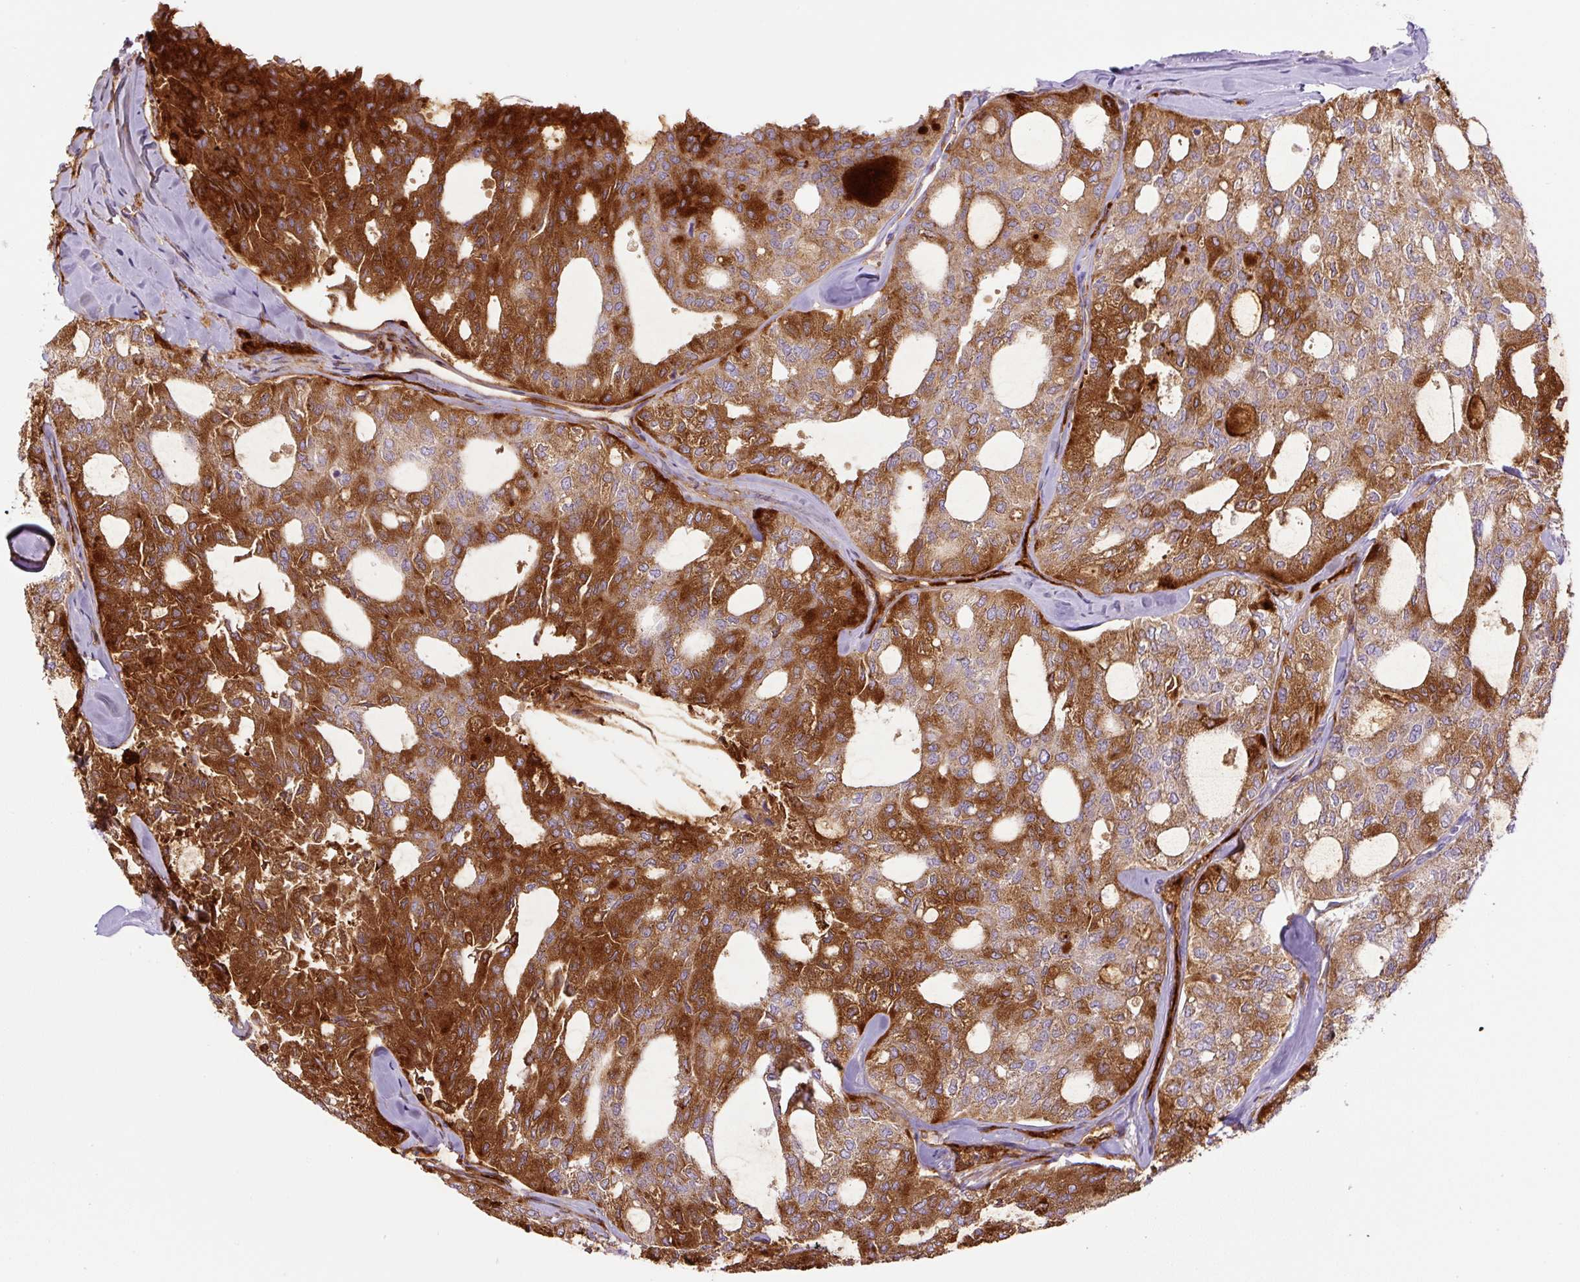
{"staining": {"intensity": "strong", "quantity": ">75%", "location": "cytoplasmic/membranous"}, "tissue": "thyroid cancer", "cell_type": "Tumor cells", "image_type": "cancer", "snomed": [{"axis": "morphology", "description": "Follicular adenoma carcinoma, NOS"}, {"axis": "topography", "description": "Thyroid gland"}], "caption": "Strong cytoplasmic/membranous protein positivity is present in about >75% of tumor cells in thyroid cancer.", "gene": "ZNF596", "patient": {"sex": "male", "age": 75}}